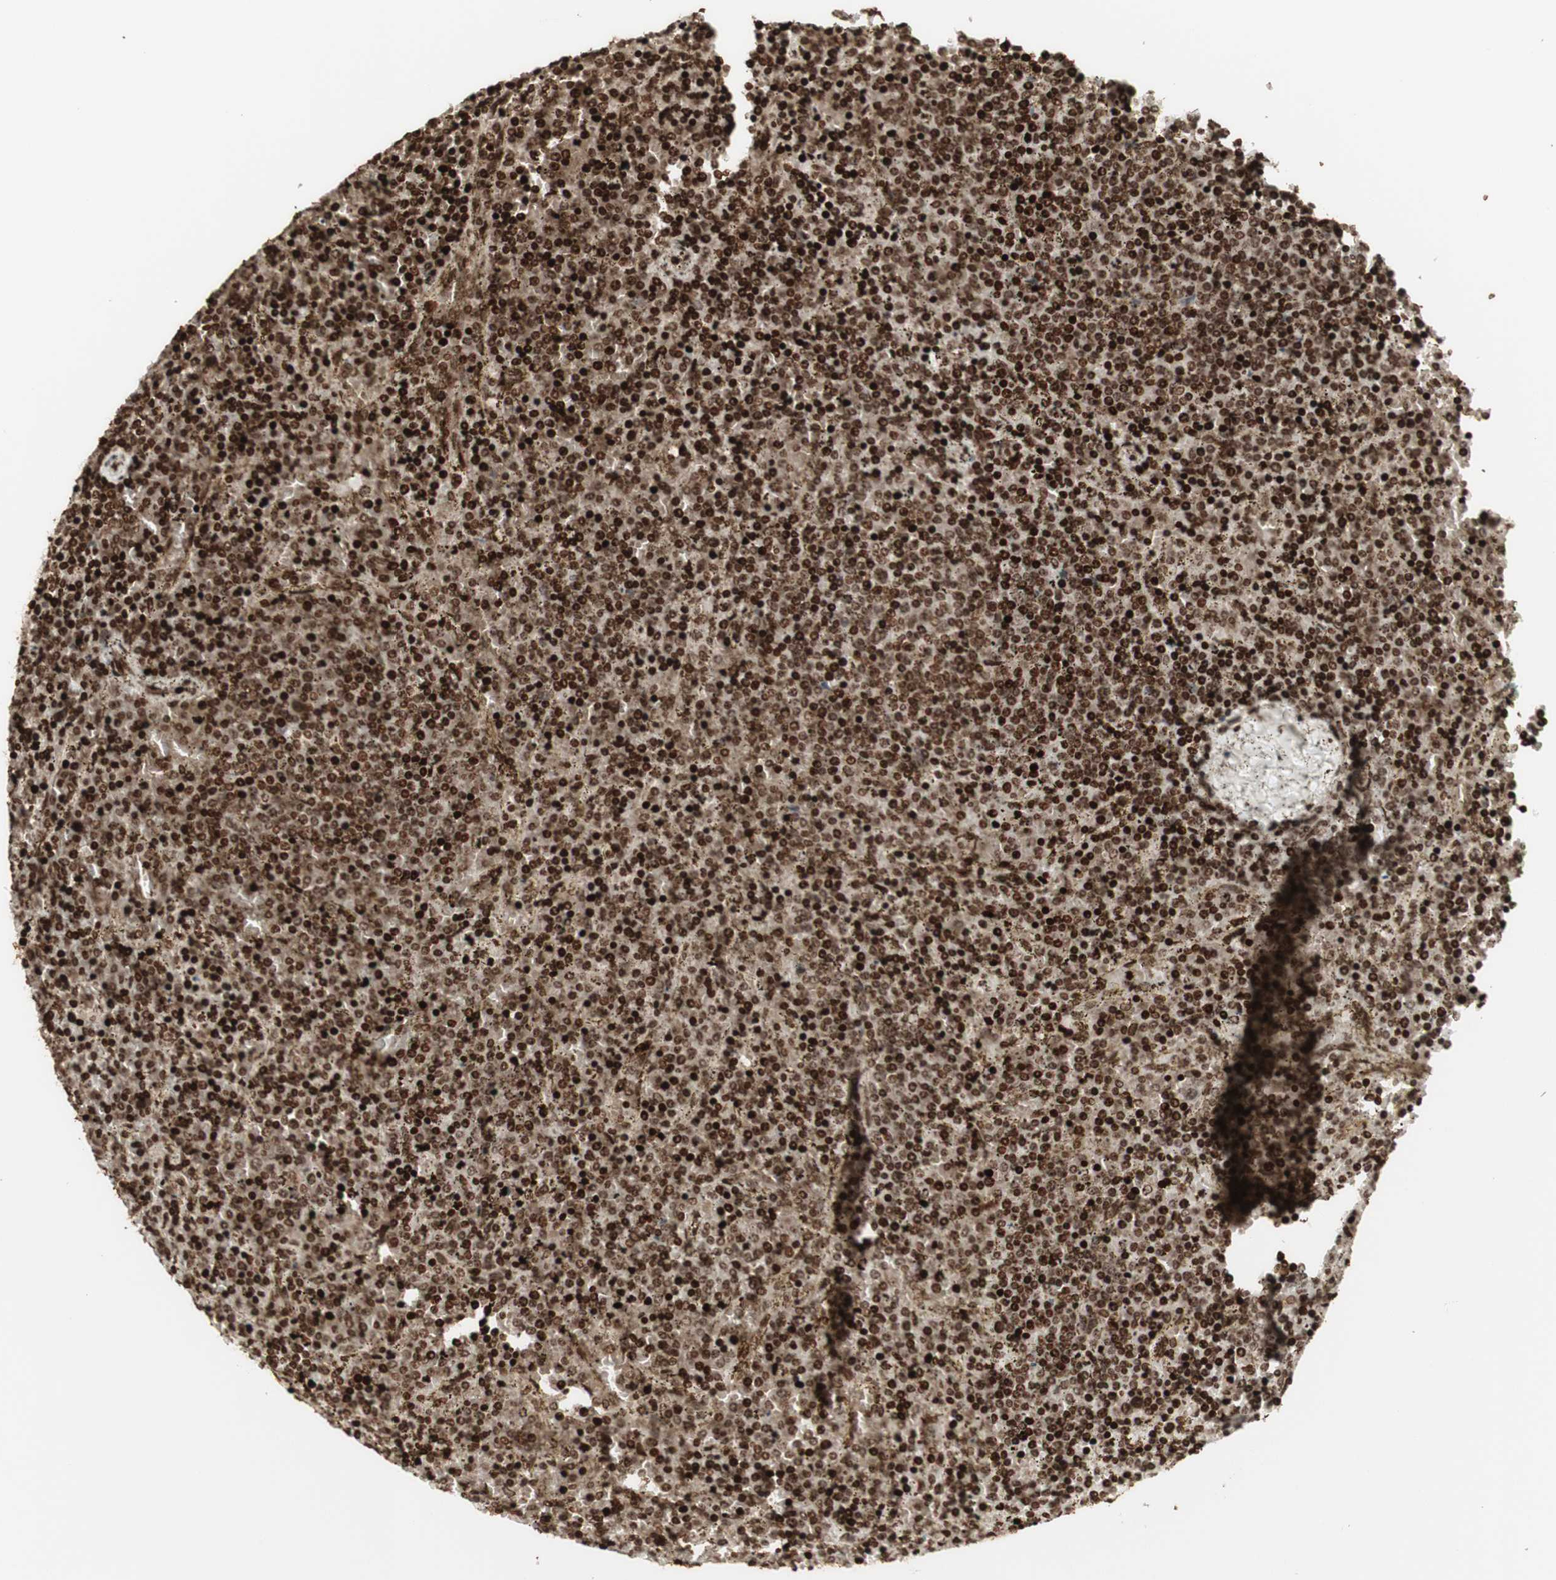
{"staining": {"intensity": "strong", "quantity": ">75%", "location": "nuclear"}, "tissue": "lymphoma", "cell_type": "Tumor cells", "image_type": "cancer", "snomed": [{"axis": "morphology", "description": "Malignant lymphoma, non-Hodgkin's type, Low grade"}, {"axis": "topography", "description": "Spleen"}], "caption": "Protein expression analysis of human lymphoma reveals strong nuclear expression in about >75% of tumor cells.", "gene": "NCAPD2", "patient": {"sex": "female", "age": 77}}